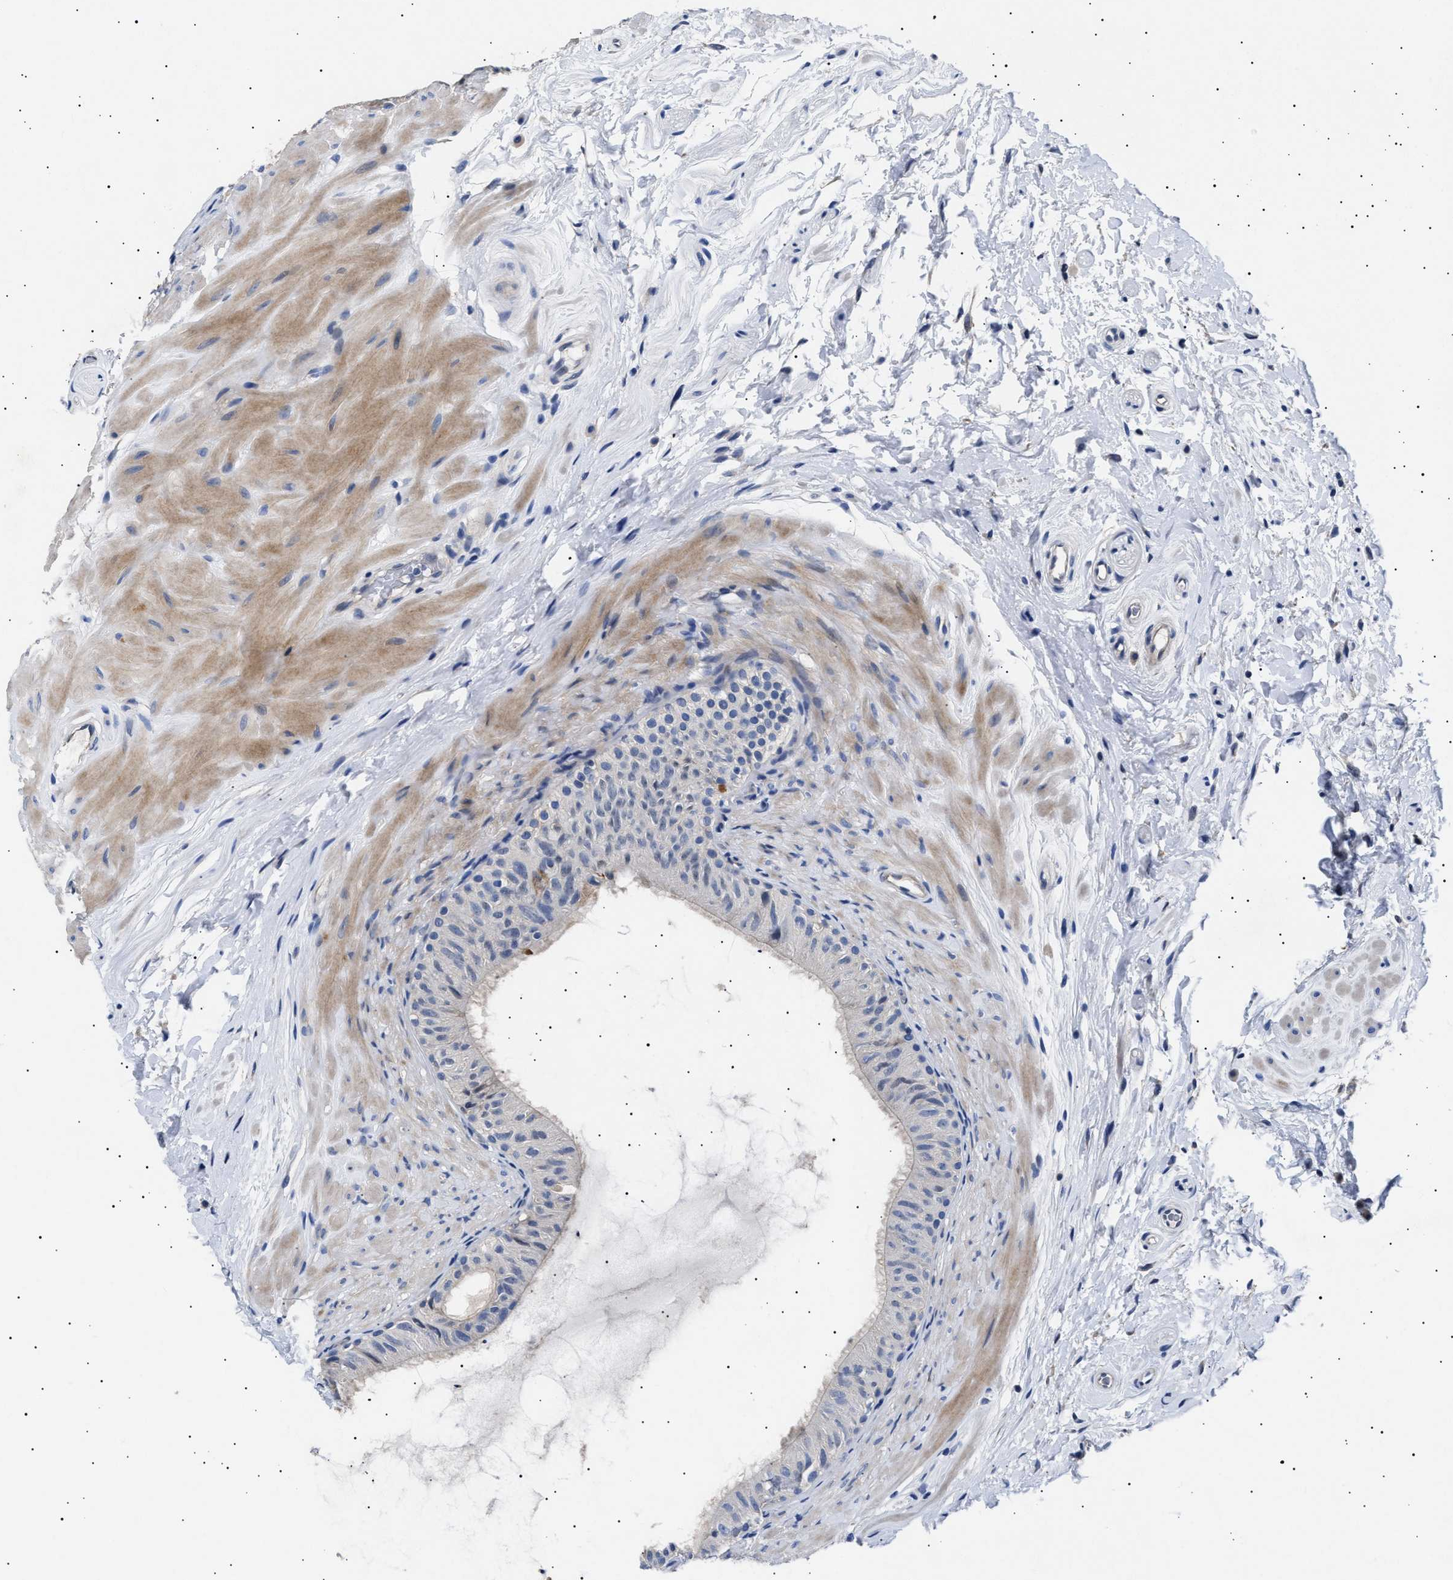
{"staining": {"intensity": "negative", "quantity": "none", "location": "none"}, "tissue": "epididymis", "cell_type": "Glandular cells", "image_type": "normal", "snomed": [{"axis": "morphology", "description": "Normal tissue, NOS"}, {"axis": "topography", "description": "Epididymis"}], "caption": "Human epididymis stained for a protein using IHC reveals no expression in glandular cells.", "gene": "HEMGN", "patient": {"sex": "male", "age": 34}}